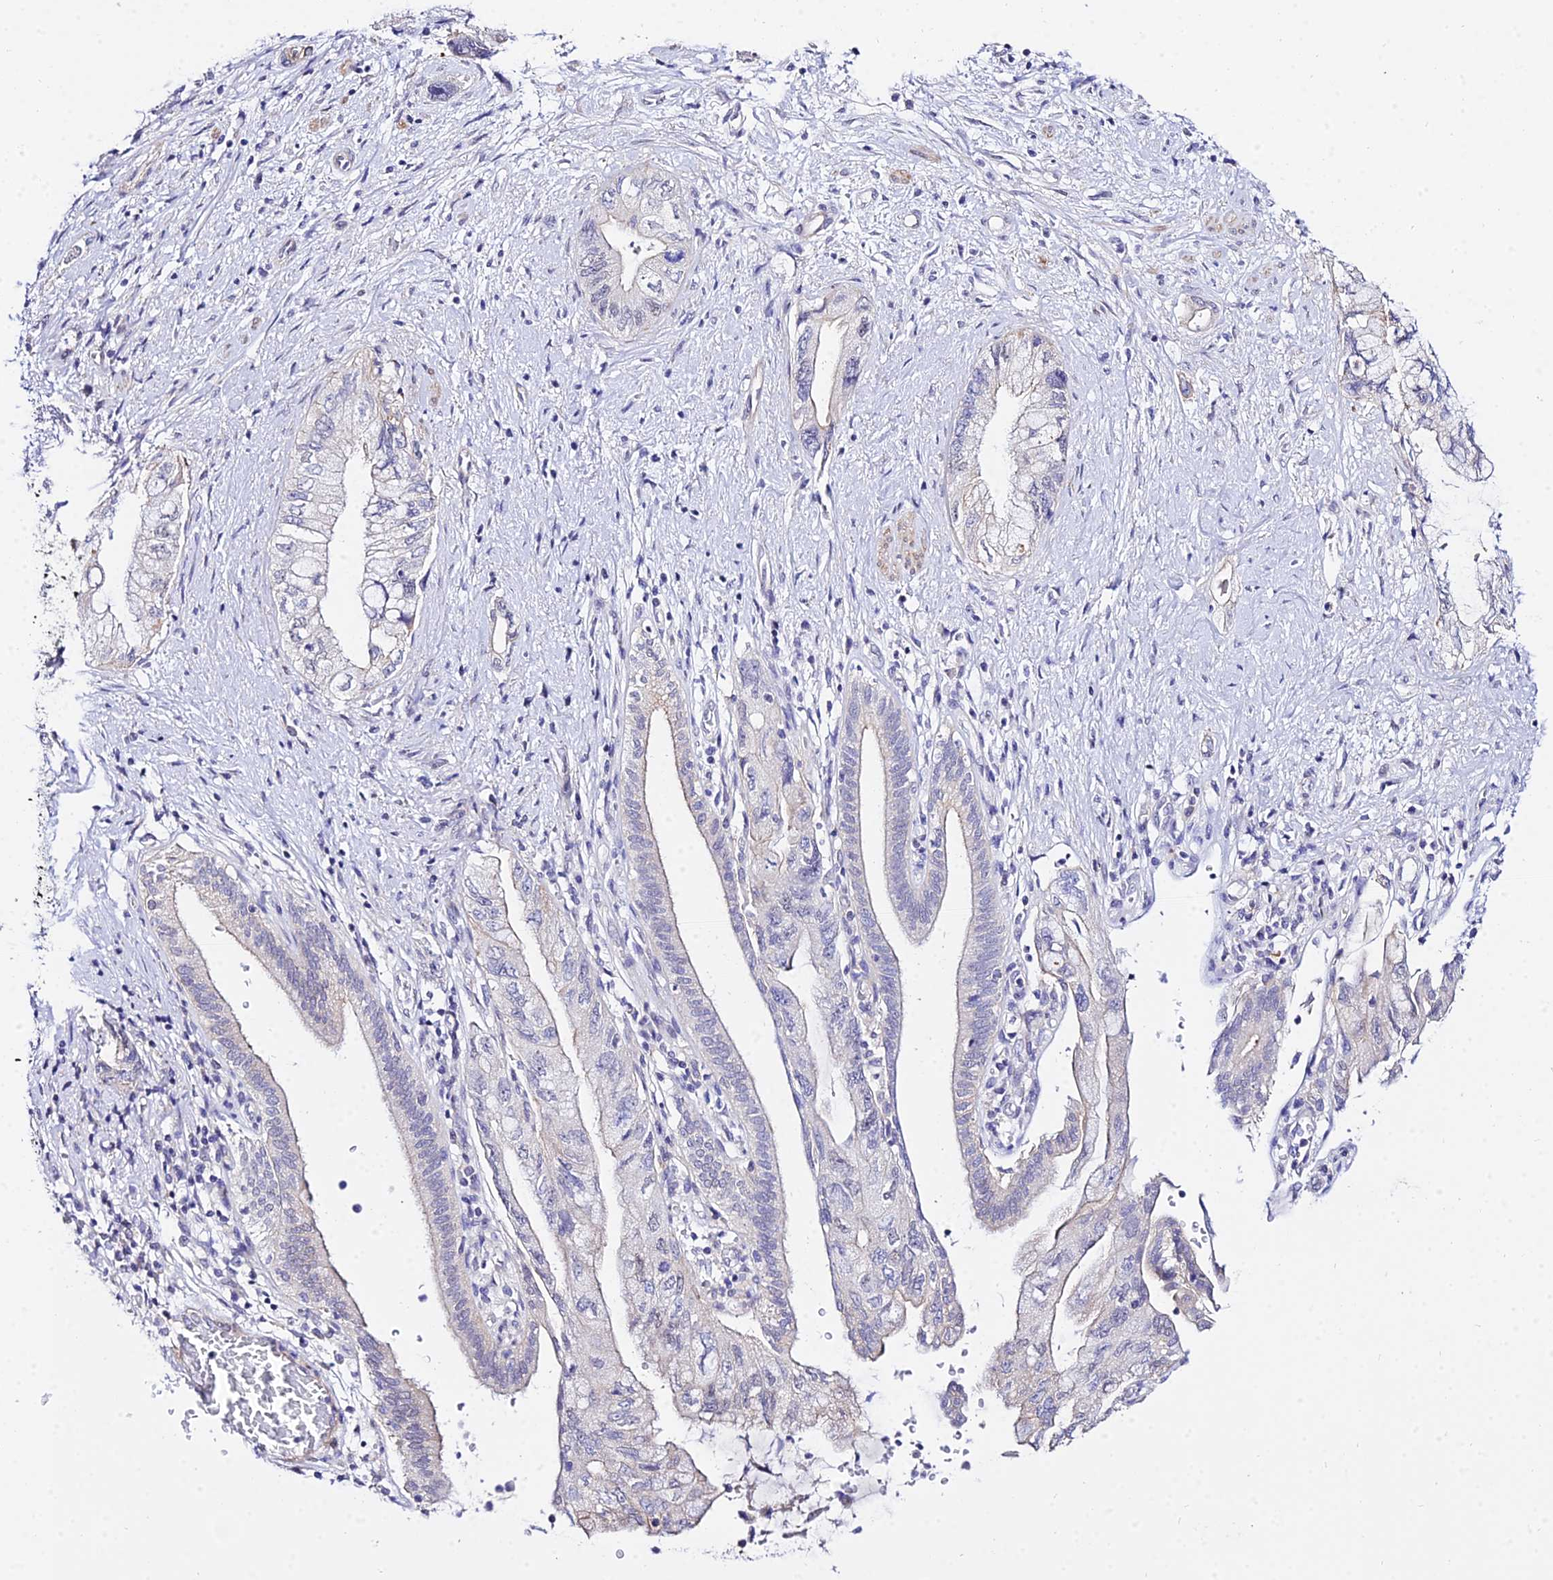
{"staining": {"intensity": "negative", "quantity": "none", "location": "none"}, "tissue": "pancreatic cancer", "cell_type": "Tumor cells", "image_type": "cancer", "snomed": [{"axis": "morphology", "description": "Adenocarcinoma, NOS"}, {"axis": "topography", "description": "Pancreas"}], "caption": "This is an immunohistochemistry (IHC) photomicrograph of human pancreatic adenocarcinoma. There is no positivity in tumor cells.", "gene": "ZNF628", "patient": {"sex": "female", "age": 73}}